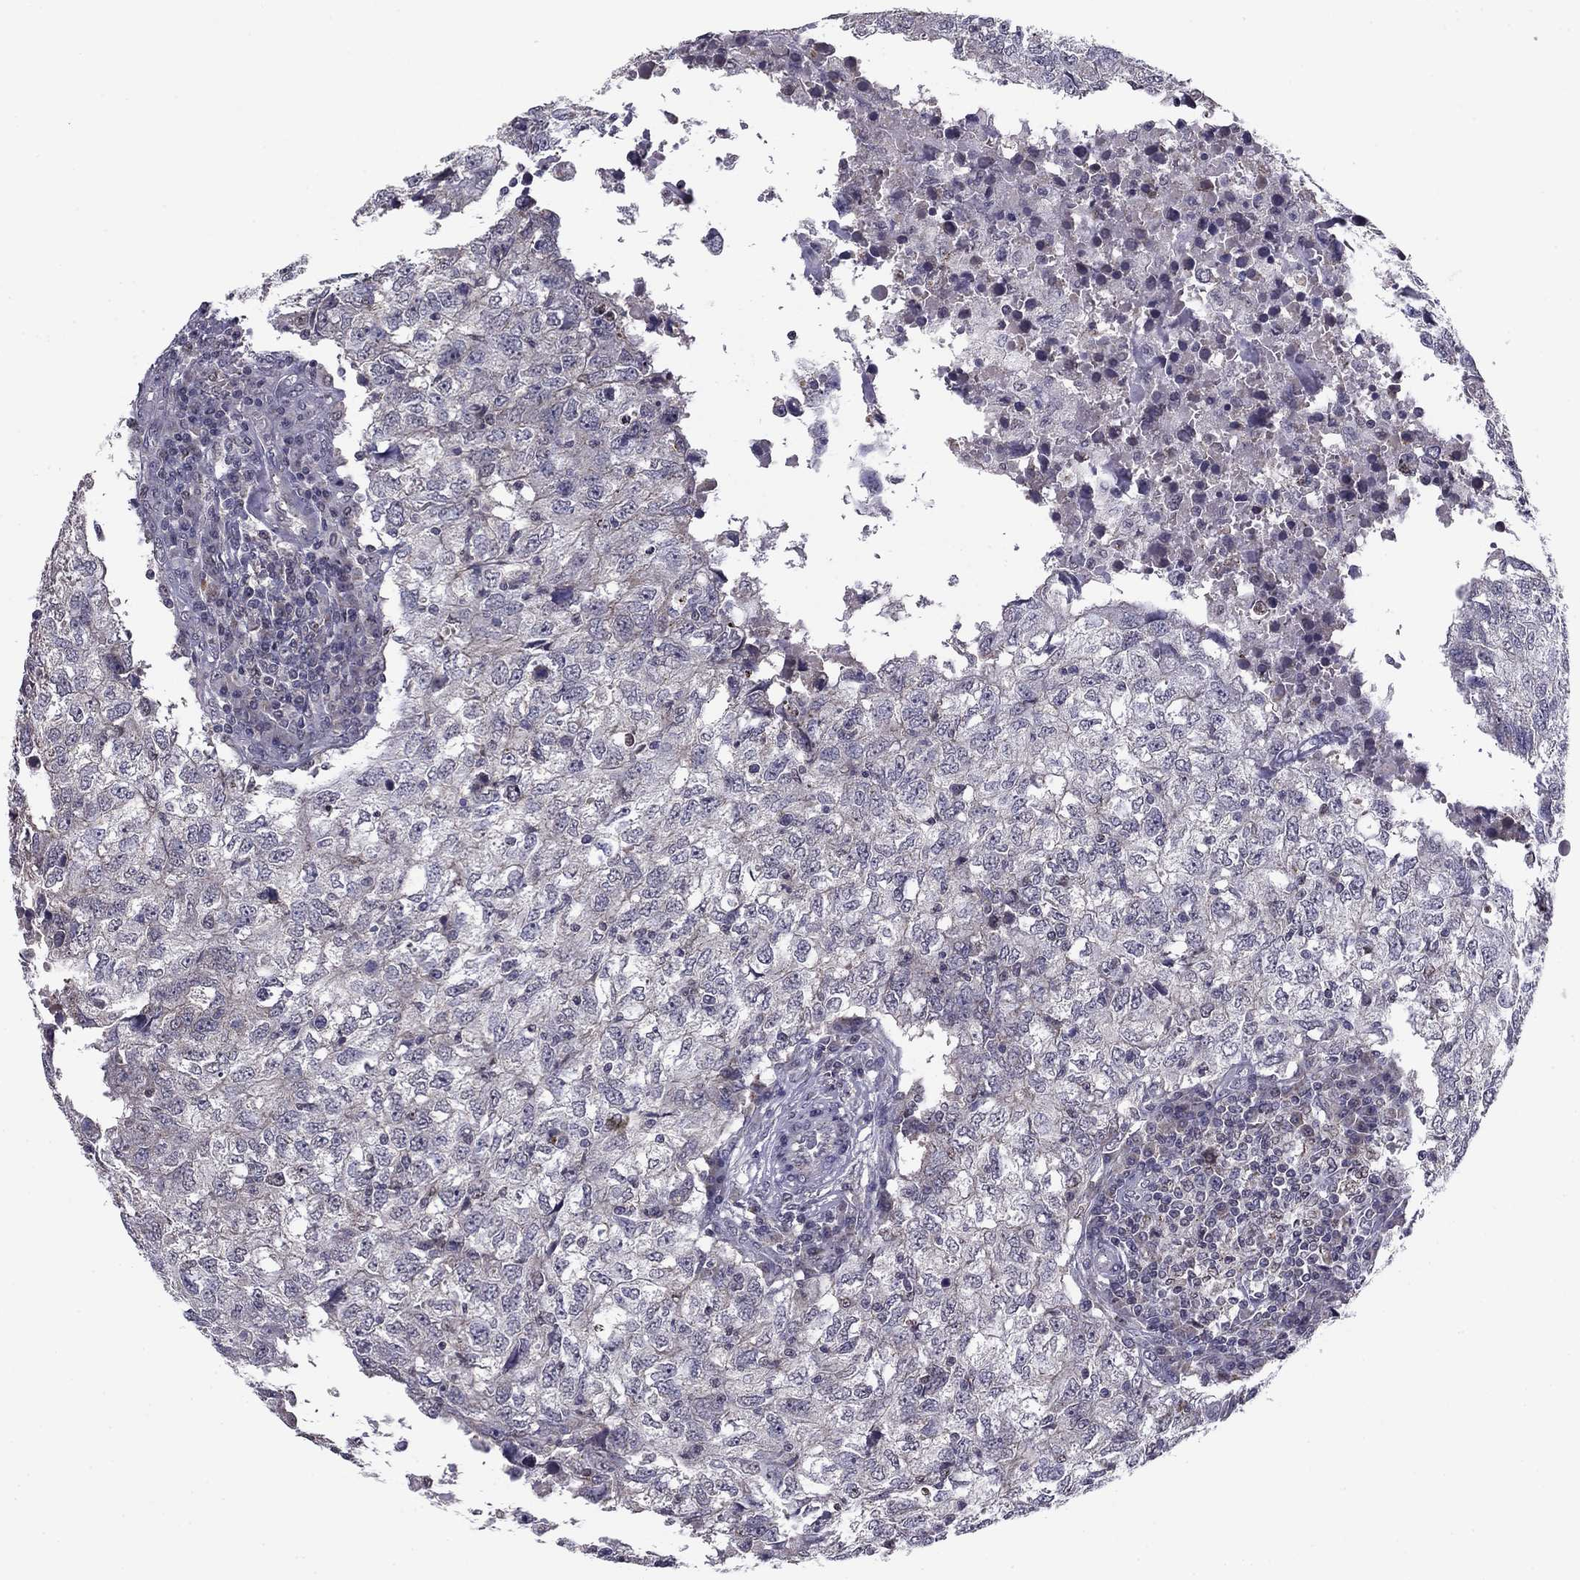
{"staining": {"intensity": "negative", "quantity": "none", "location": "none"}, "tissue": "breast cancer", "cell_type": "Tumor cells", "image_type": "cancer", "snomed": [{"axis": "morphology", "description": "Duct carcinoma"}, {"axis": "topography", "description": "Breast"}], "caption": "A micrograph of invasive ductal carcinoma (breast) stained for a protein displays no brown staining in tumor cells.", "gene": "HCN1", "patient": {"sex": "female", "age": 30}}